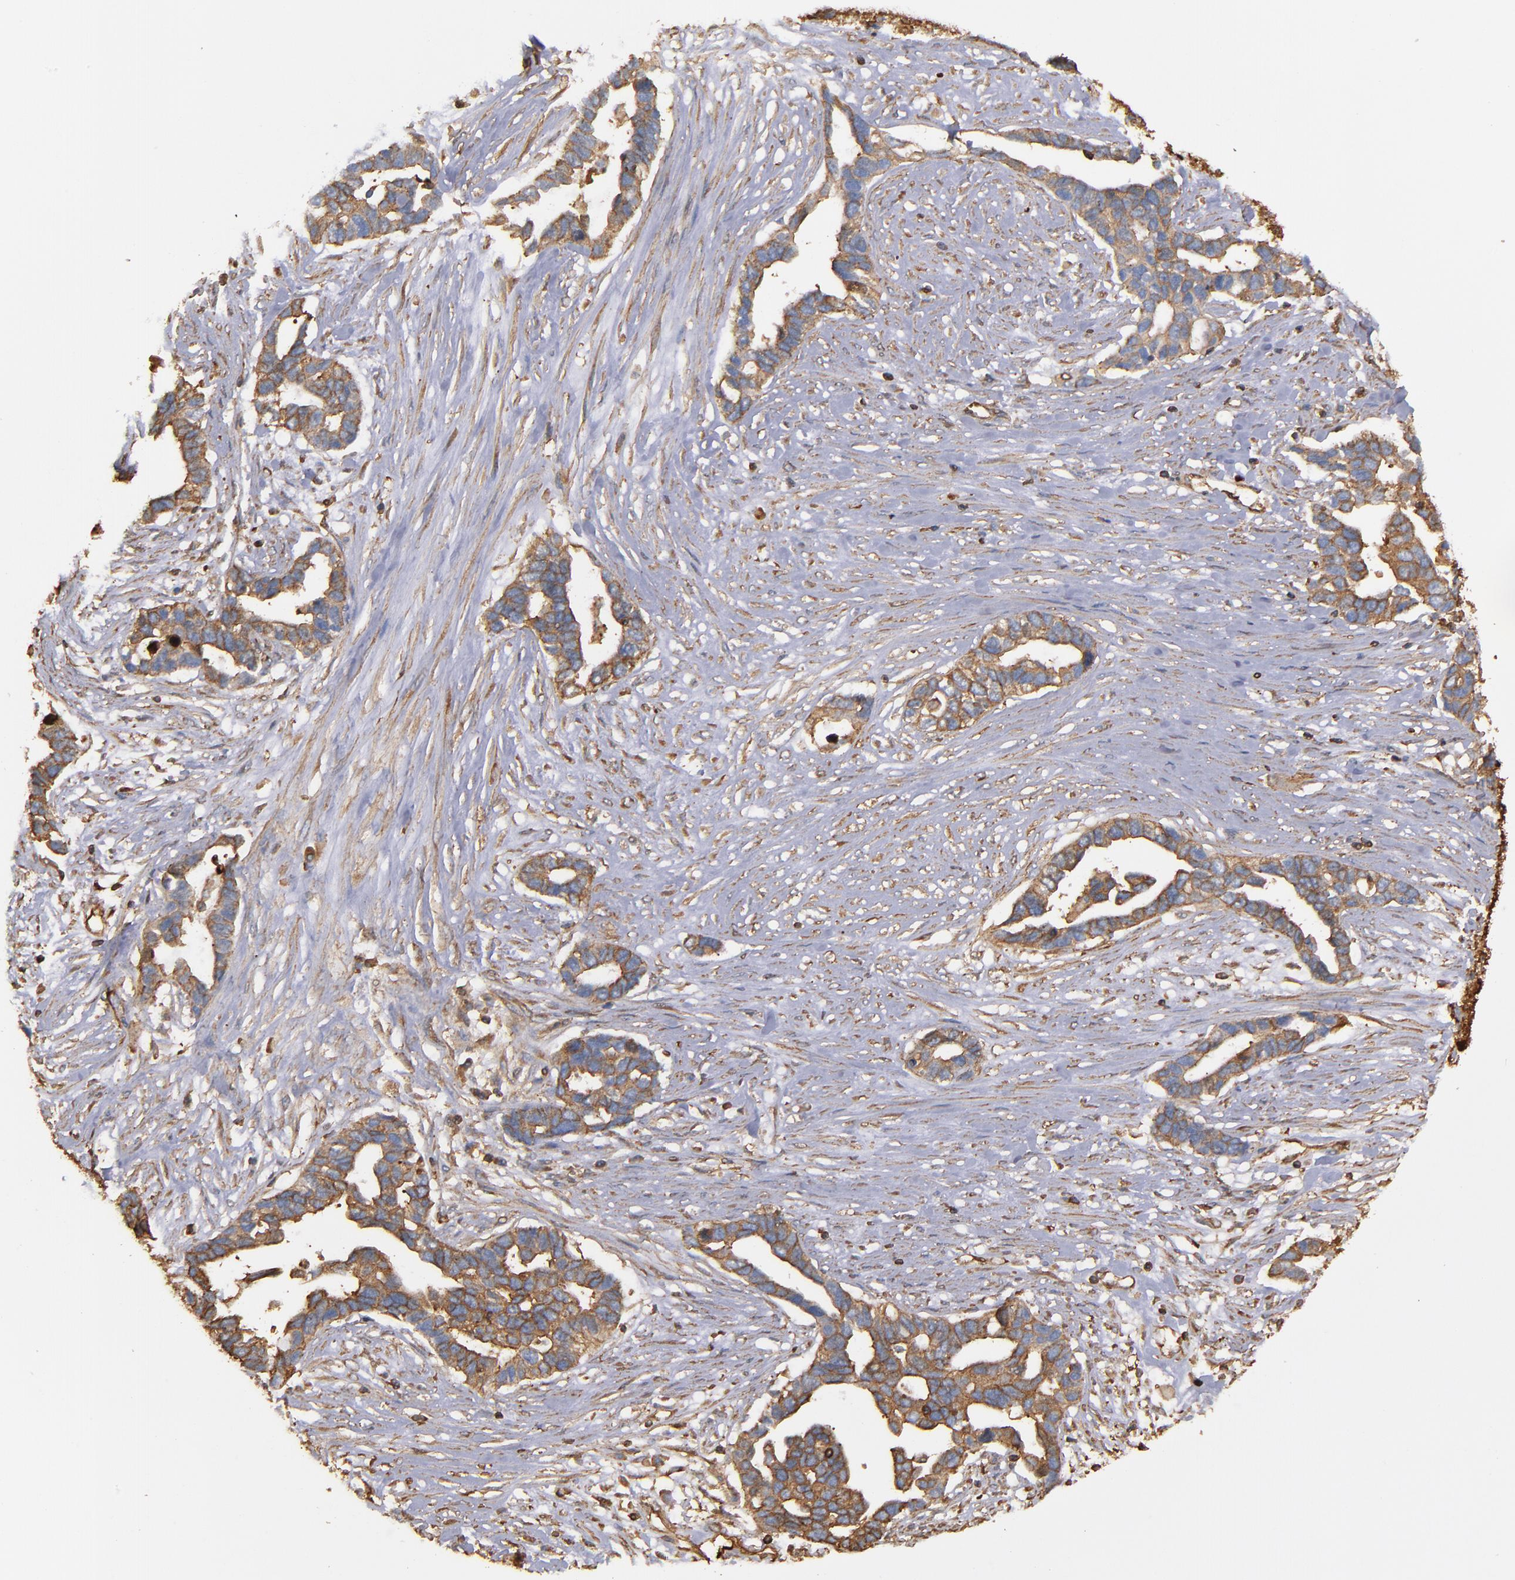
{"staining": {"intensity": "moderate", "quantity": ">75%", "location": "cytoplasmic/membranous"}, "tissue": "ovarian cancer", "cell_type": "Tumor cells", "image_type": "cancer", "snomed": [{"axis": "morphology", "description": "Cystadenocarcinoma, serous, NOS"}, {"axis": "topography", "description": "Ovary"}], "caption": "Serous cystadenocarcinoma (ovarian) stained with DAB IHC displays medium levels of moderate cytoplasmic/membranous expression in about >75% of tumor cells. Nuclei are stained in blue.", "gene": "ACTN4", "patient": {"sex": "female", "age": 54}}